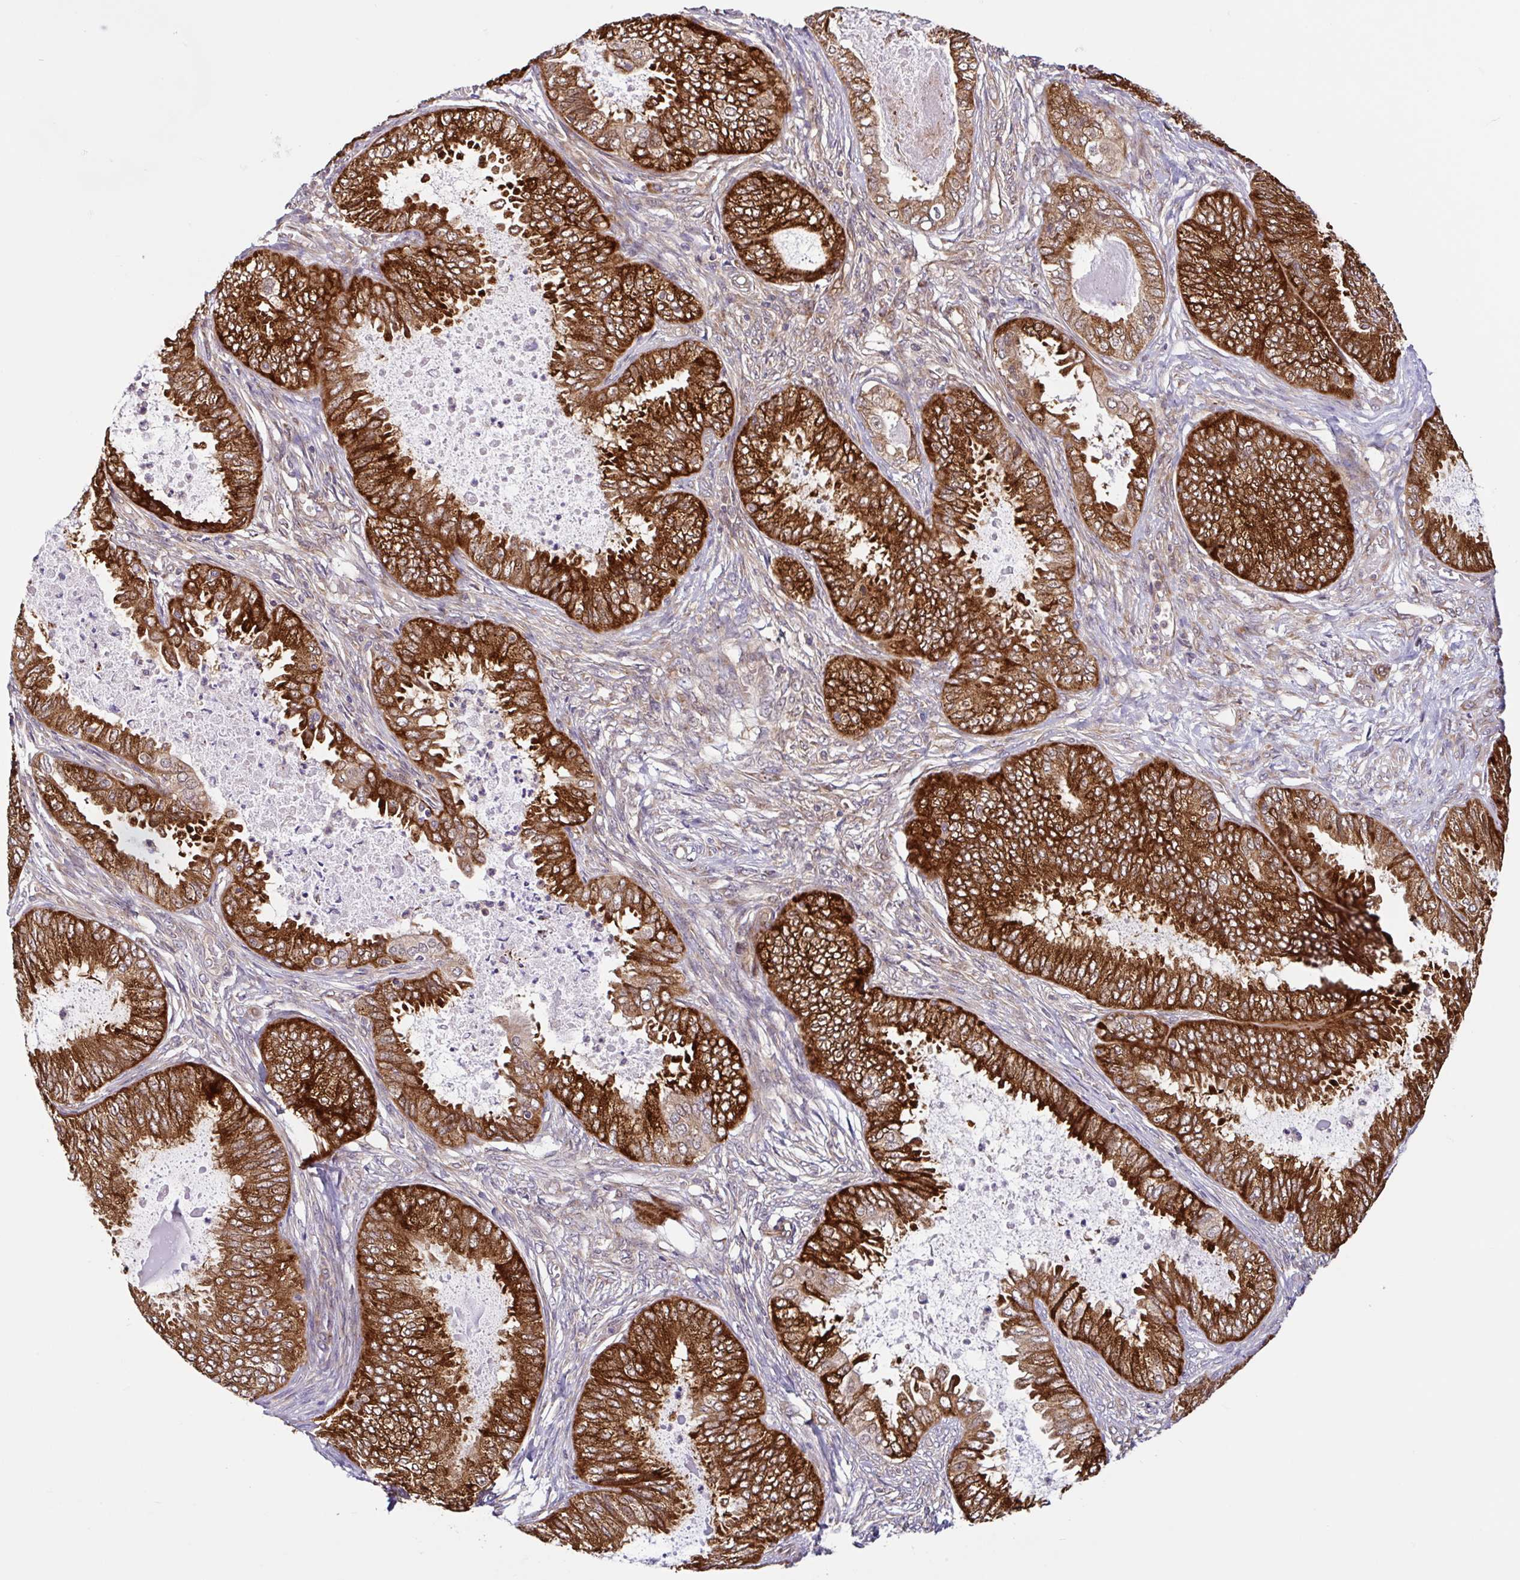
{"staining": {"intensity": "strong", "quantity": ">75%", "location": "cytoplasmic/membranous"}, "tissue": "ovarian cancer", "cell_type": "Tumor cells", "image_type": "cancer", "snomed": [{"axis": "morphology", "description": "Carcinoma, endometroid"}, {"axis": "topography", "description": "Ovary"}], "caption": "Tumor cells exhibit high levels of strong cytoplasmic/membranous expression in about >75% of cells in ovarian cancer (endometroid carcinoma). (DAB (3,3'-diaminobenzidine) IHC with brightfield microscopy, high magnification).", "gene": "NTPCR", "patient": {"sex": "female", "age": 70}}